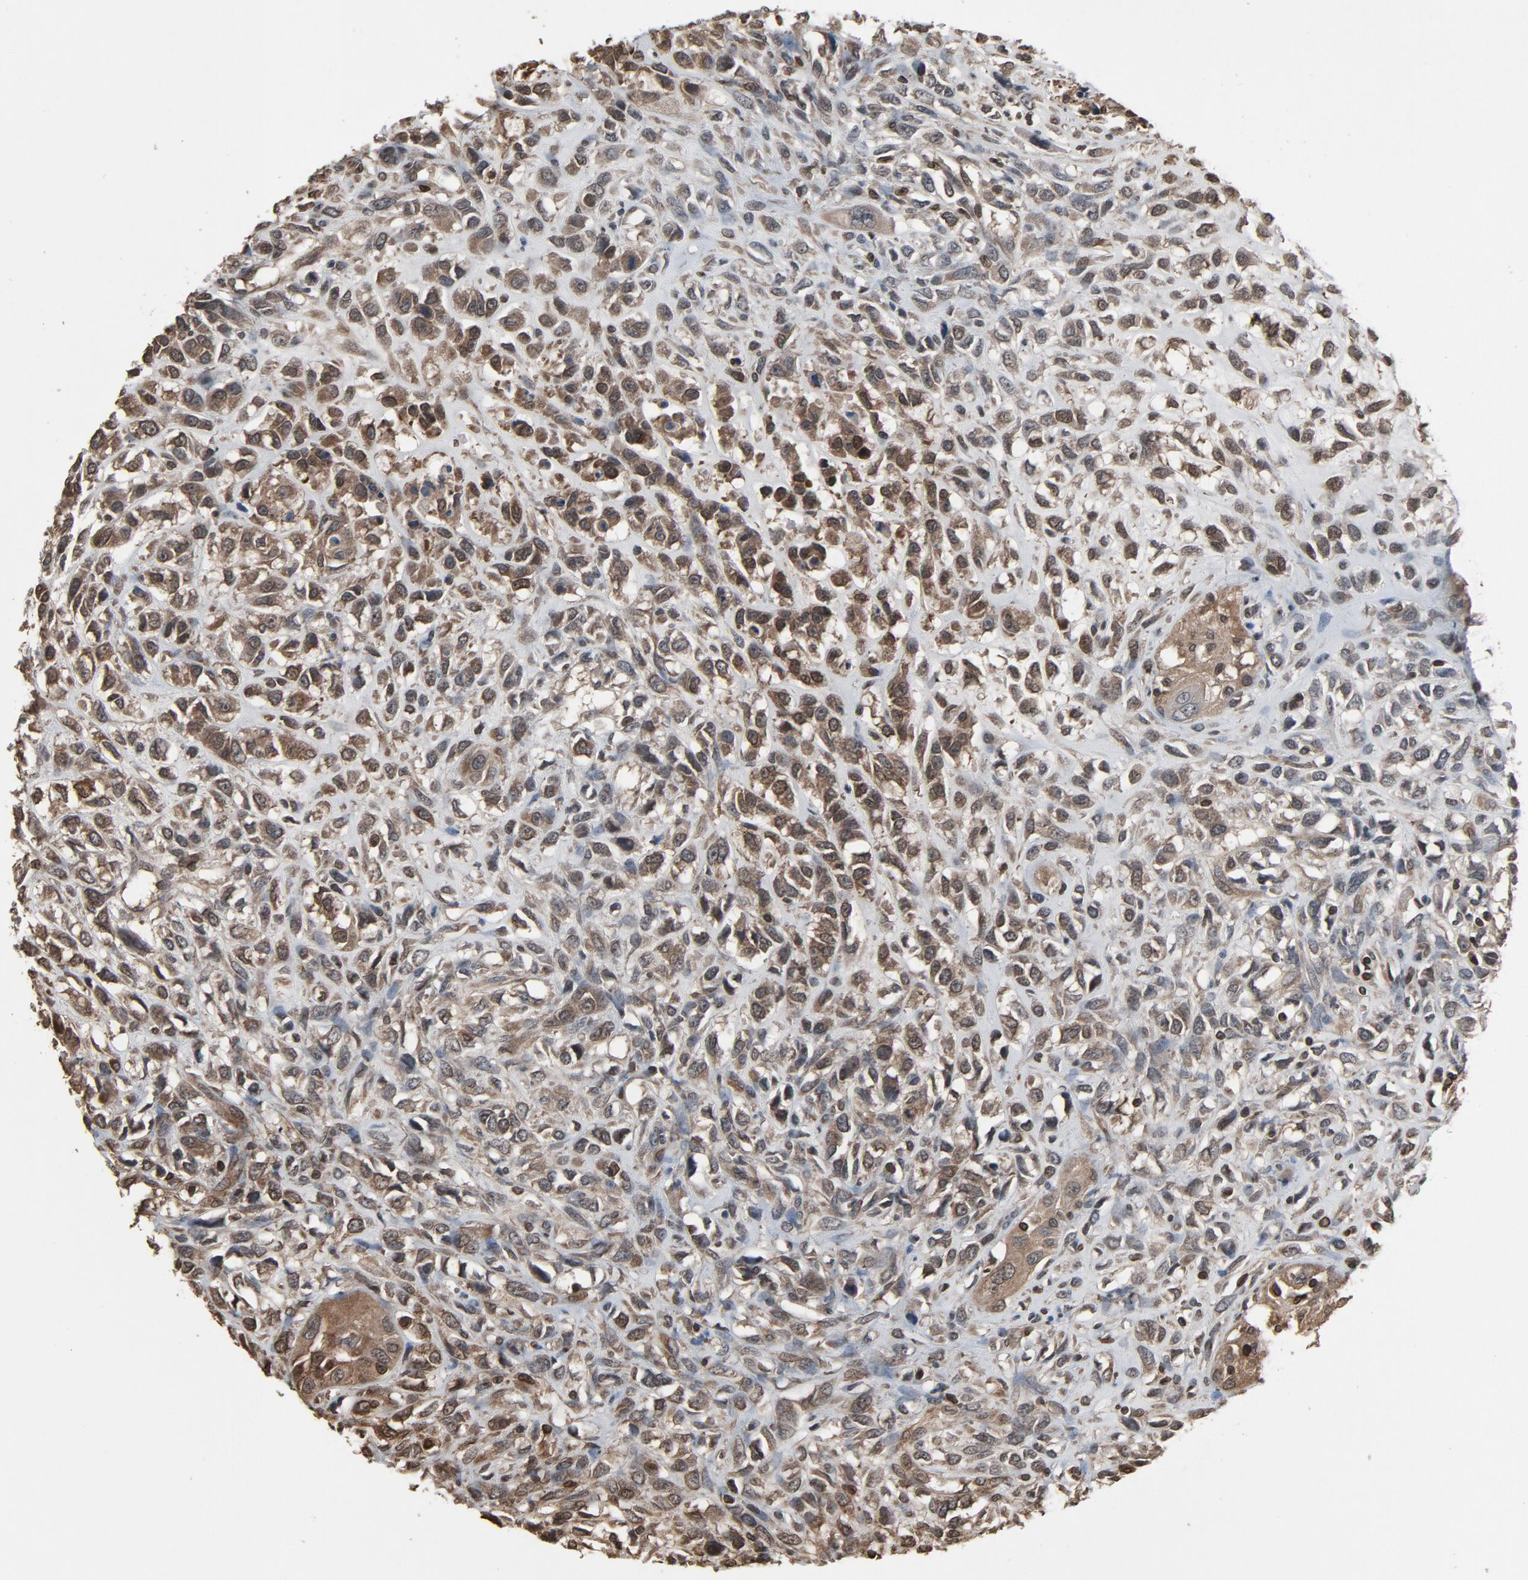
{"staining": {"intensity": "weak", "quantity": "25%-75%", "location": "cytoplasmic/membranous,nuclear"}, "tissue": "head and neck cancer", "cell_type": "Tumor cells", "image_type": "cancer", "snomed": [{"axis": "morphology", "description": "Necrosis, NOS"}, {"axis": "morphology", "description": "Neoplasm, malignant, NOS"}, {"axis": "topography", "description": "Salivary gland"}, {"axis": "topography", "description": "Head-Neck"}], "caption": "Immunohistochemistry (IHC) (DAB (3,3'-diaminobenzidine)) staining of human head and neck cancer displays weak cytoplasmic/membranous and nuclear protein expression in approximately 25%-75% of tumor cells.", "gene": "UBE2D1", "patient": {"sex": "male", "age": 43}}